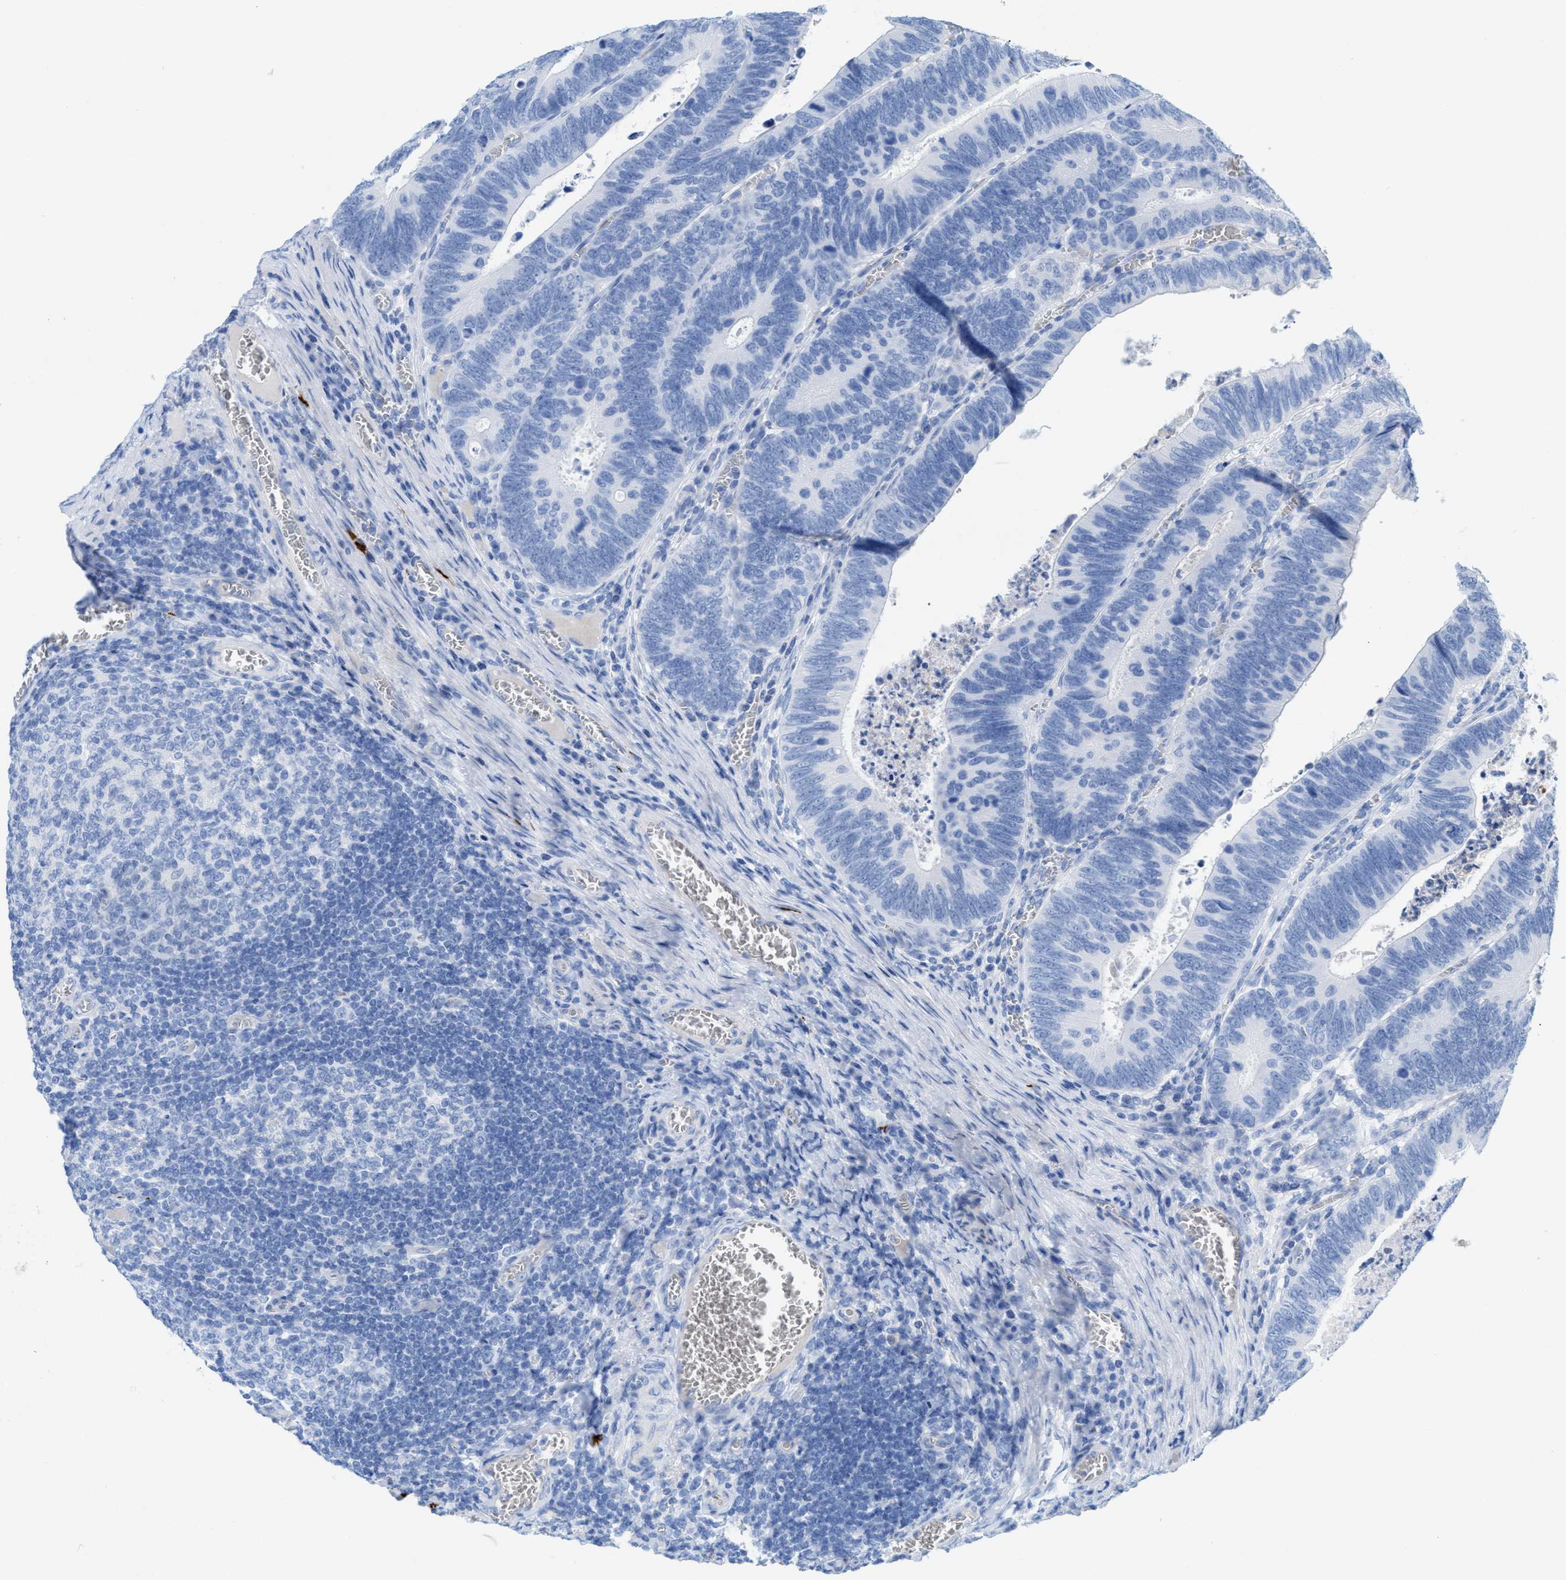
{"staining": {"intensity": "negative", "quantity": "none", "location": "none"}, "tissue": "colorectal cancer", "cell_type": "Tumor cells", "image_type": "cancer", "snomed": [{"axis": "morphology", "description": "Inflammation, NOS"}, {"axis": "morphology", "description": "Adenocarcinoma, NOS"}, {"axis": "topography", "description": "Colon"}], "caption": "Immunohistochemistry (IHC) of human adenocarcinoma (colorectal) exhibits no expression in tumor cells.", "gene": "ANKFN1", "patient": {"sex": "male", "age": 72}}